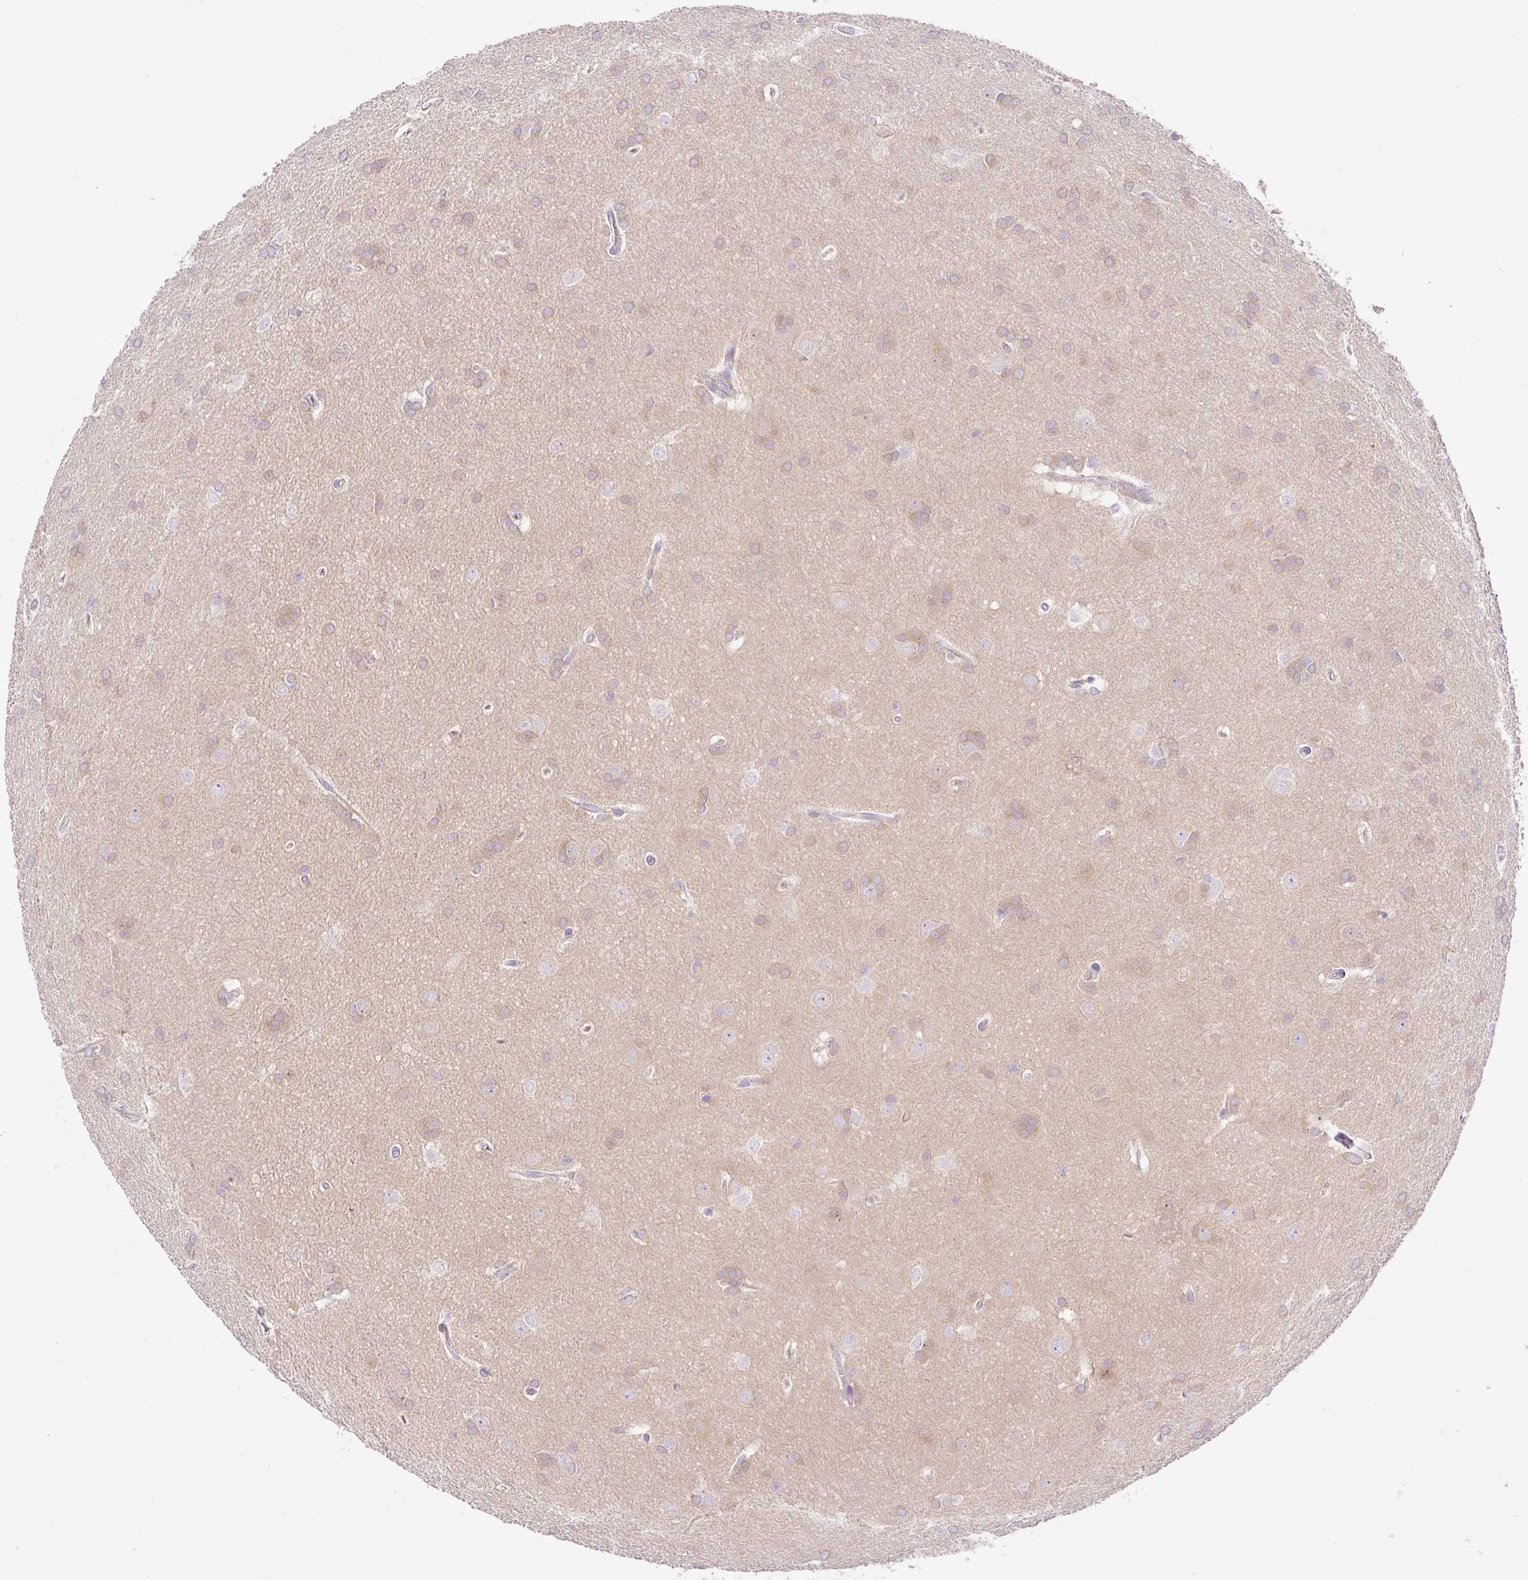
{"staining": {"intensity": "negative", "quantity": "none", "location": "none"}, "tissue": "glioma", "cell_type": "Tumor cells", "image_type": "cancer", "snomed": [{"axis": "morphology", "description": "Glioma, malignant, Low grade"}, {"axis": "topography", "description": "Brain"}], "caption": "High power microscopy micrograph of an immunohistochemistry histopathology image of glioma, revealing no significant positivity in tumor cells. (DAB (3,3'-diaminobenzidine) IHC visualized using brightfield microscopy, high magnification).", "gene": "LHFPL5", "patient": {"sex": "female", "age": 32}}